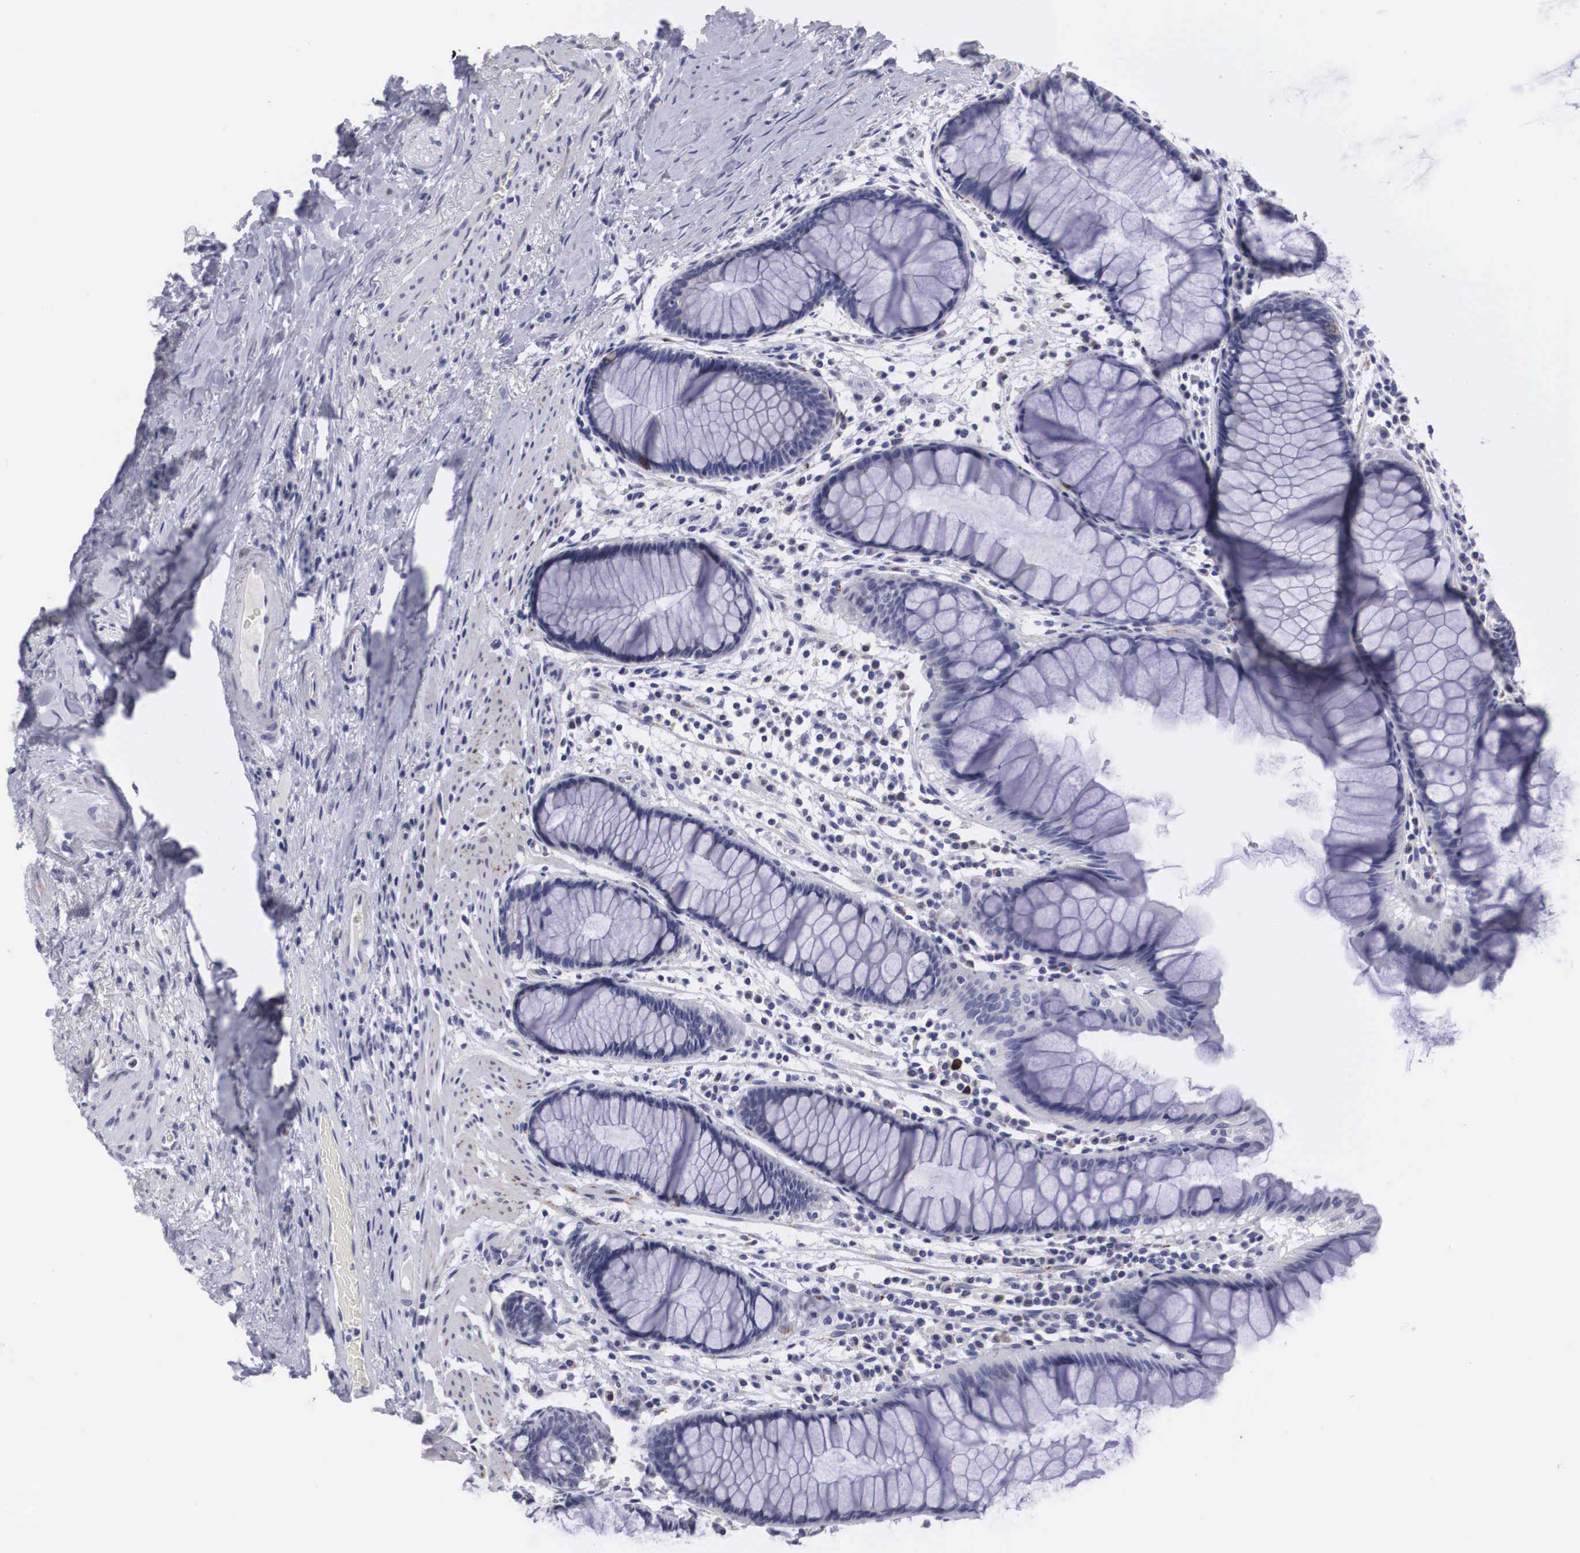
{"staining": {"intensity": "negative", "quantity": "none", "location": "none"}, "tissue": "rectum", "cell_type": "Glandular cells", "image_type": "normal", "snomed": [{"axis": "morphology", "description": "Normal tissue, NOS"}, {"axis": "topography", "description": "Rectum"}], "caption": "A micrograph of rectum stained for a protein reveals no brown staining in glandular cells.", "gene": "ARMCX3", "patient": {"sex": "male", "age": 77}}